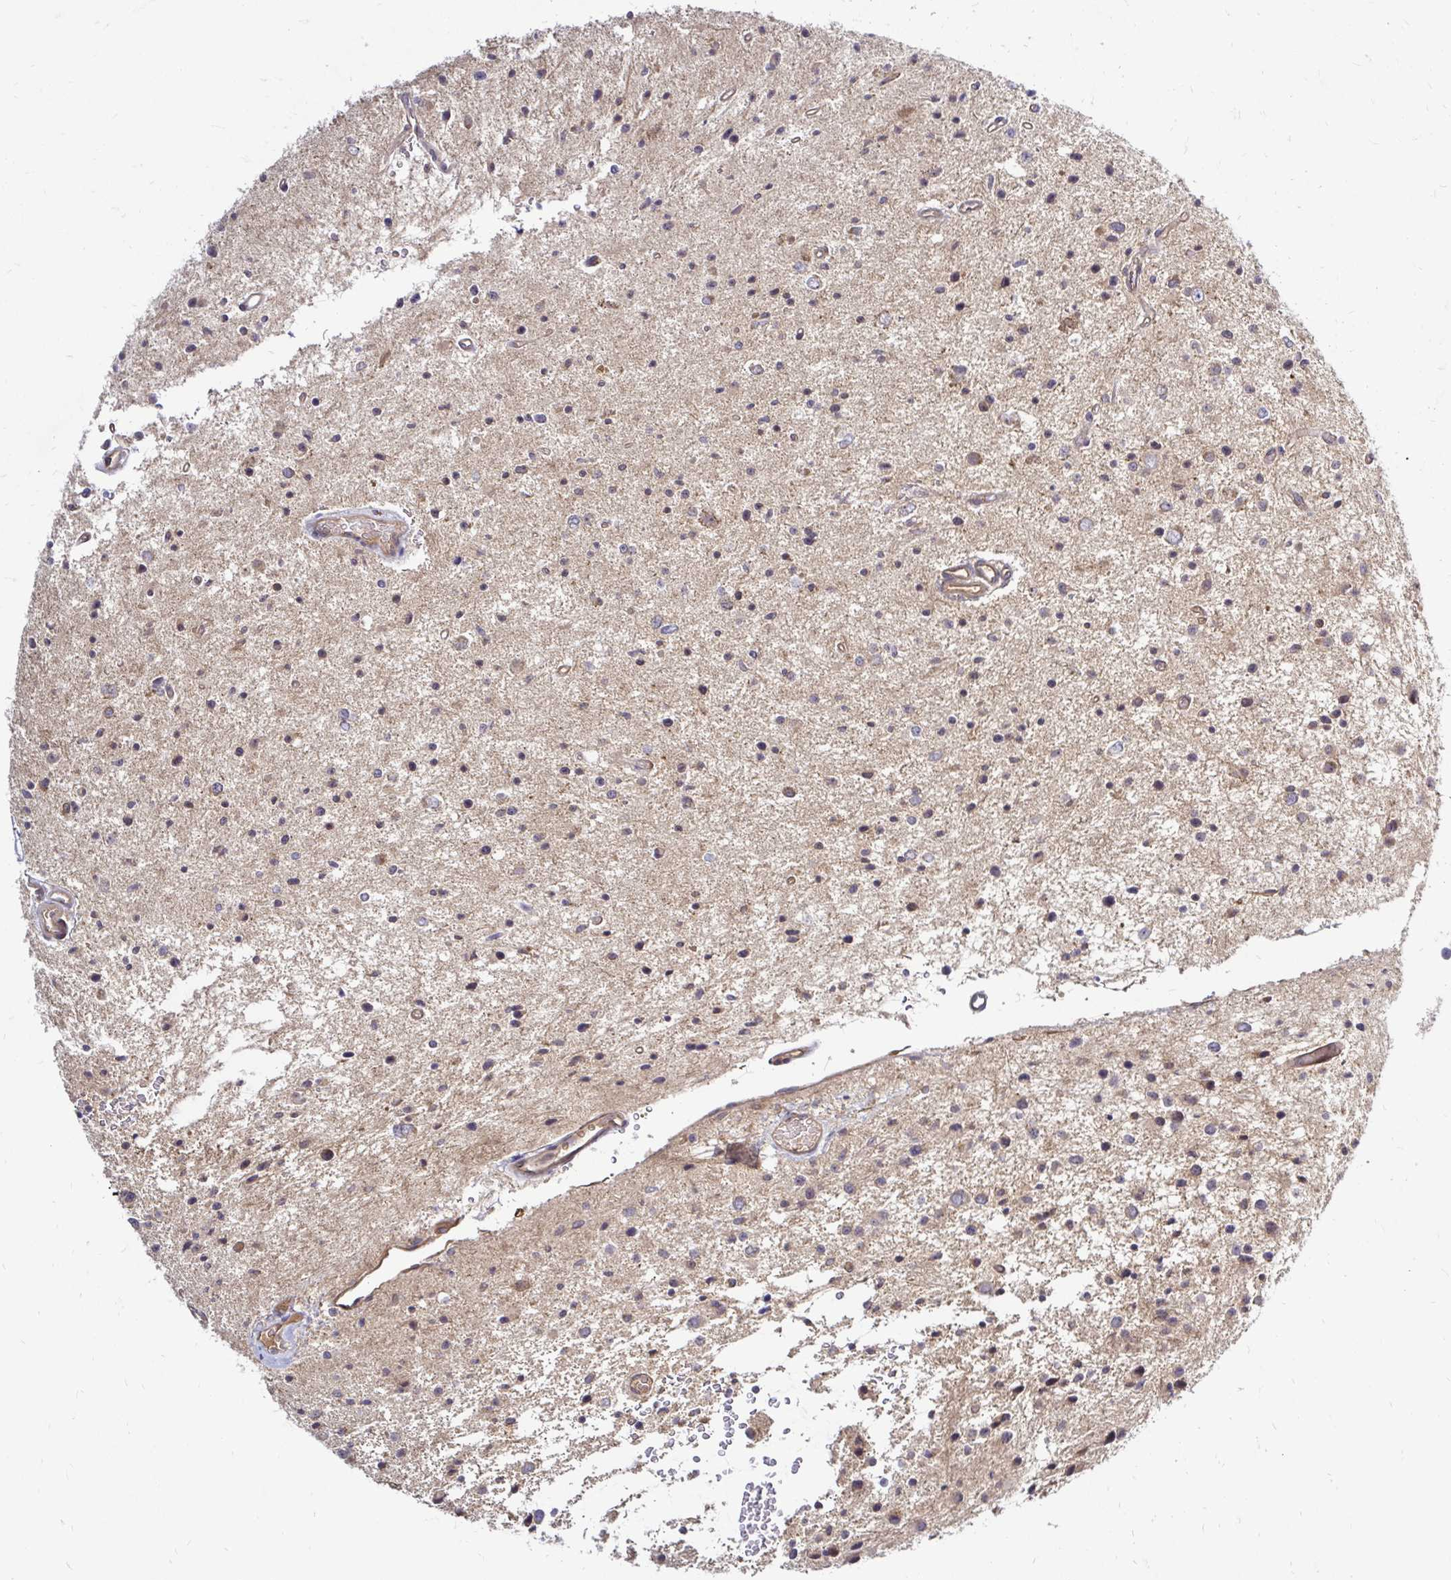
{"staining": {"intensity": "weak", "quantity": "<25%", "location": "cytoplasmic/membranous"}, "tissue": "glioma", "cell_type": "Tumor cells", "image_type": "cancer", "snomed": [{"axis": "morphology", "description": "Glioma, malignant, Low grade"}, {"axis": "topography", "description": "Brain"}], "caption": "An IHC image of glioma is shown. There is no staining in tumor cells of glioma.", "gene": "ARHGEF37", "patient": {"sex": "male", "age": 43}}